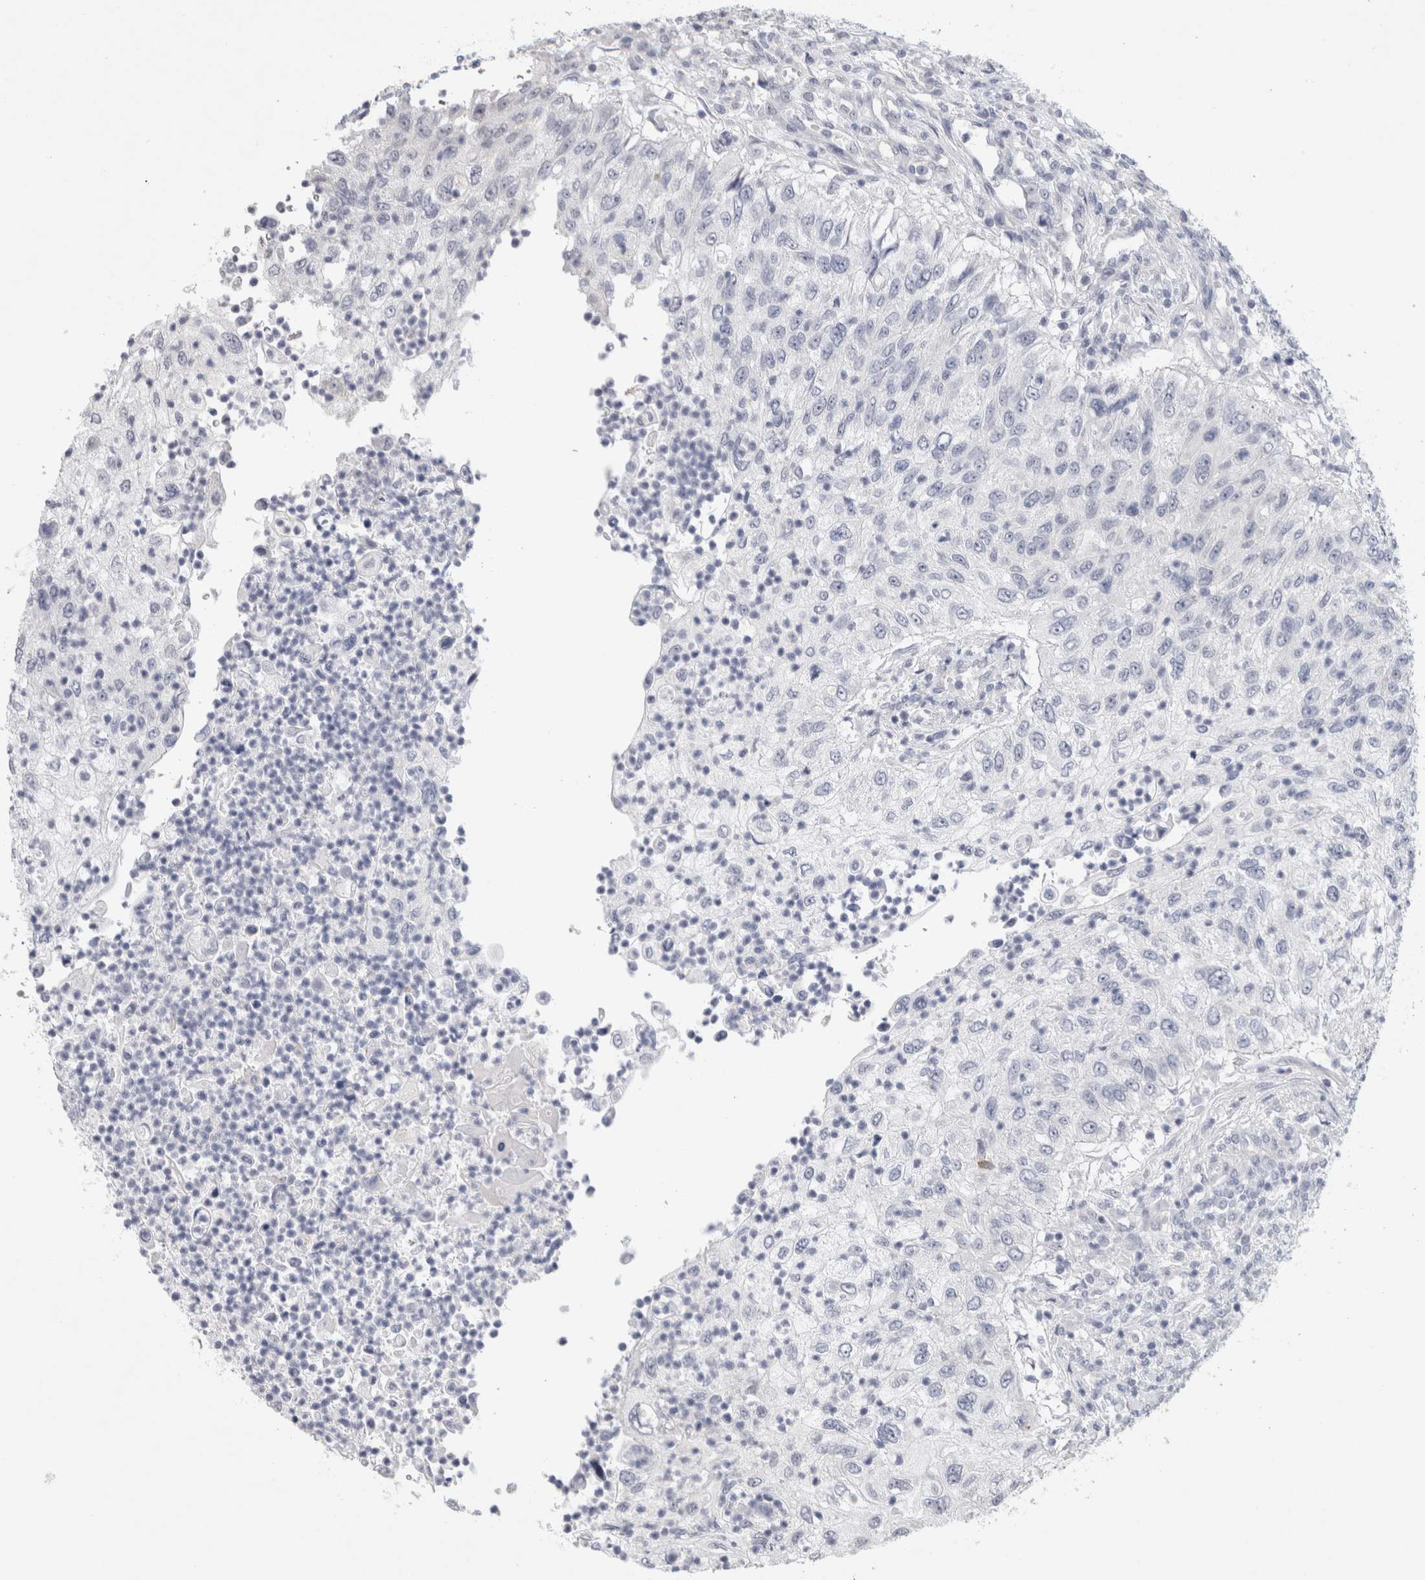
{"staining": {"intensity": "negative", "quantity": "none", "location": "none"}, "tissue": "urothelial cancer", "cell_type": "Tumor cells", "image_type": "cancer", "snomed": [{"axis": "morphology", "description": "Urothelial carcinoma, High grade"}, {"axis": "topography", "description": "Urinary bladder"}], "caption": "This micrograph is of high-grade urothelial carcinoma stained with IHC to label a protein in brown with the nuclei are counter-stained blue. There is no expression in tumor cells. The staining is performed using DAB brown chromogen with nuclei counter-stained in using hematoxylin.", "gene": "TONSL", "patient": {"sex": "female", "age": 60}}